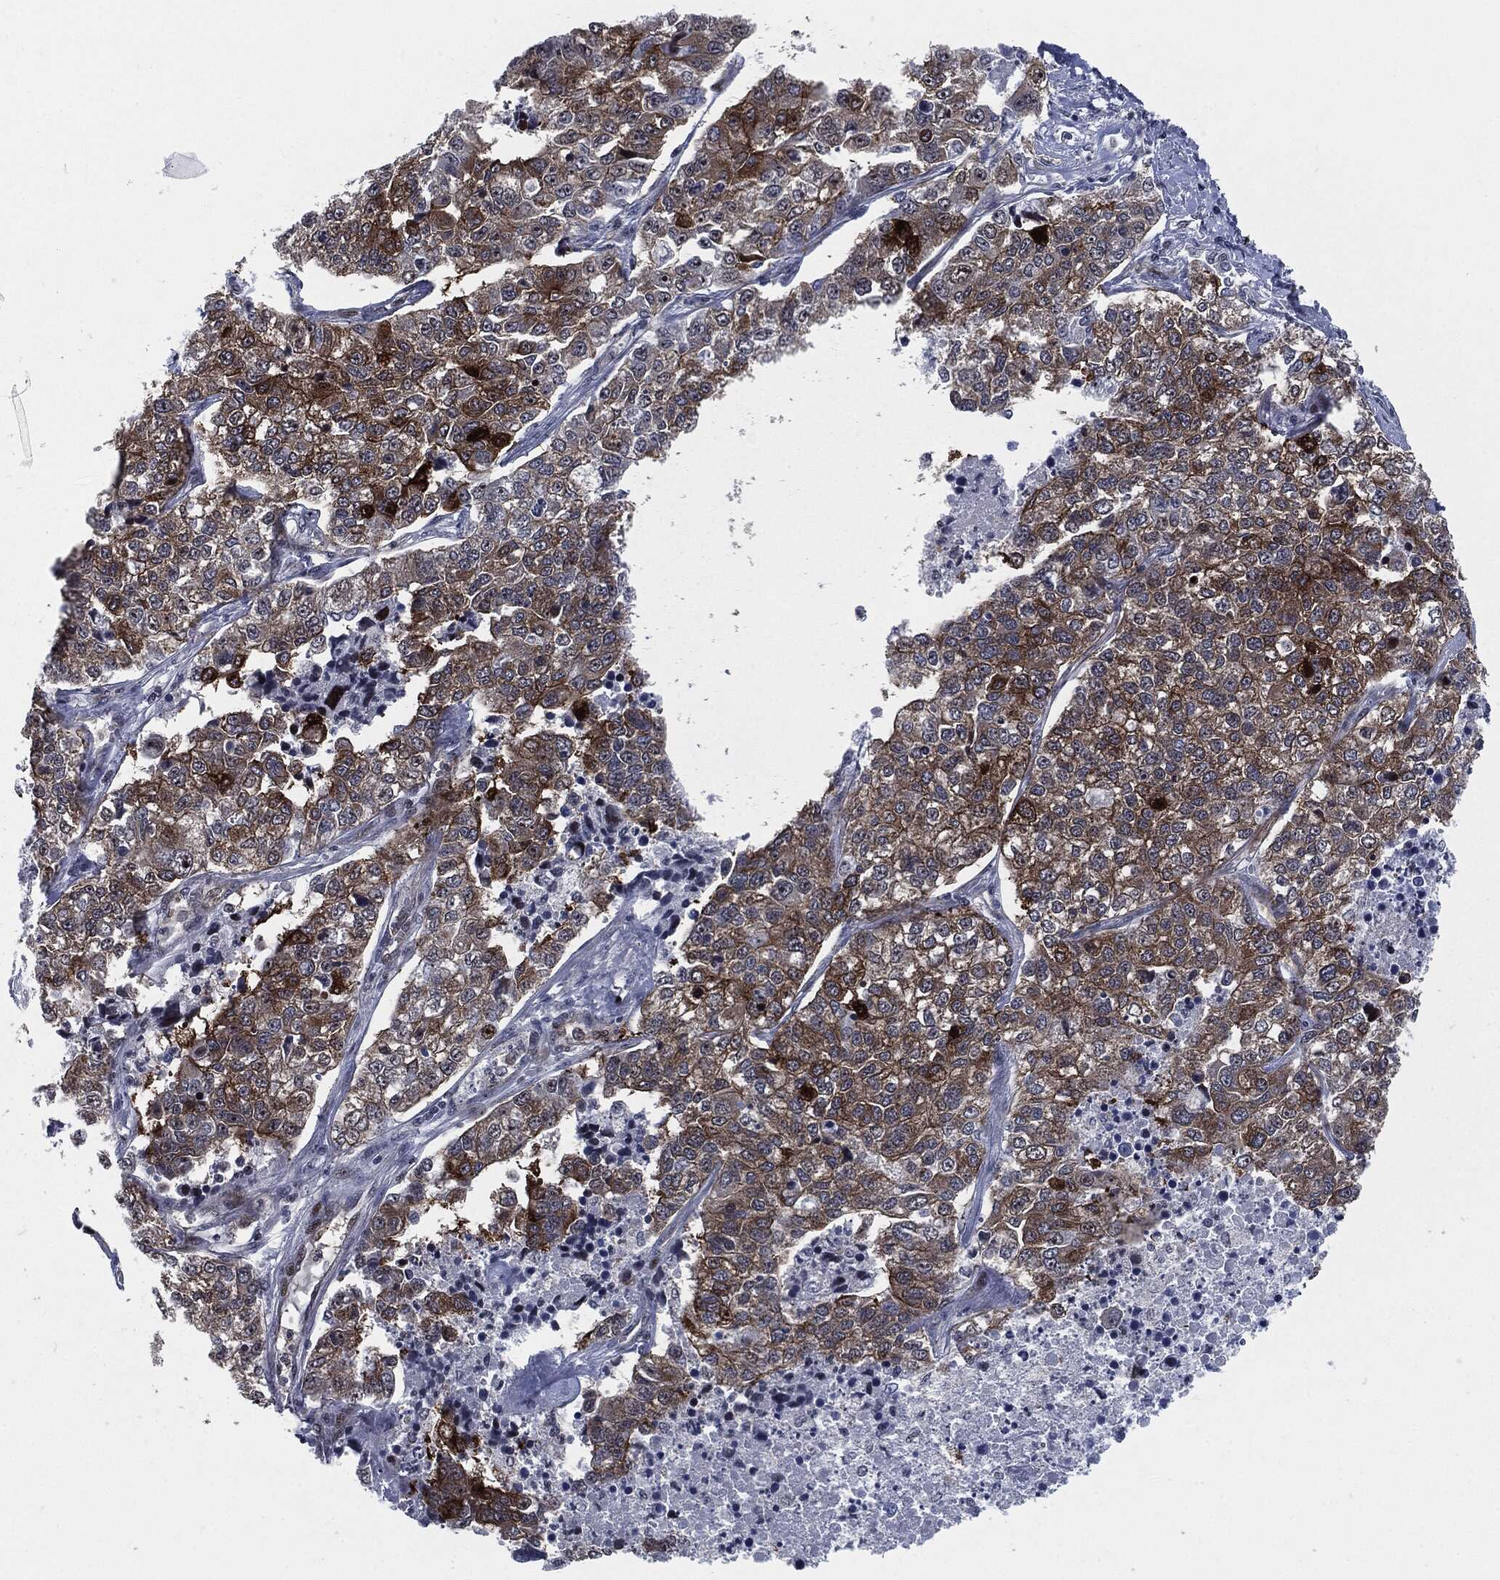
{"staining": {"intensity": "moderate", "quantity": ">75%", "location": "cytoplasmic/membranous"}, "tissue": "lung cancer", "cell_type": "Tumor cells", "image_type": "cancer", "snomed": [{"axis": "morphology", "description": "Adenocarcinoma, NOS"}, {"axis": "topography", "description": "Lung"}], "caption": "Brown immunohistochemical staining in human lung cancer demonstrates moderate cytoplasmic/membranous positivity in approximately >75% of tumor cells.", "gene": "AKT2", "patient": {"sex": "male", "age": 49}}